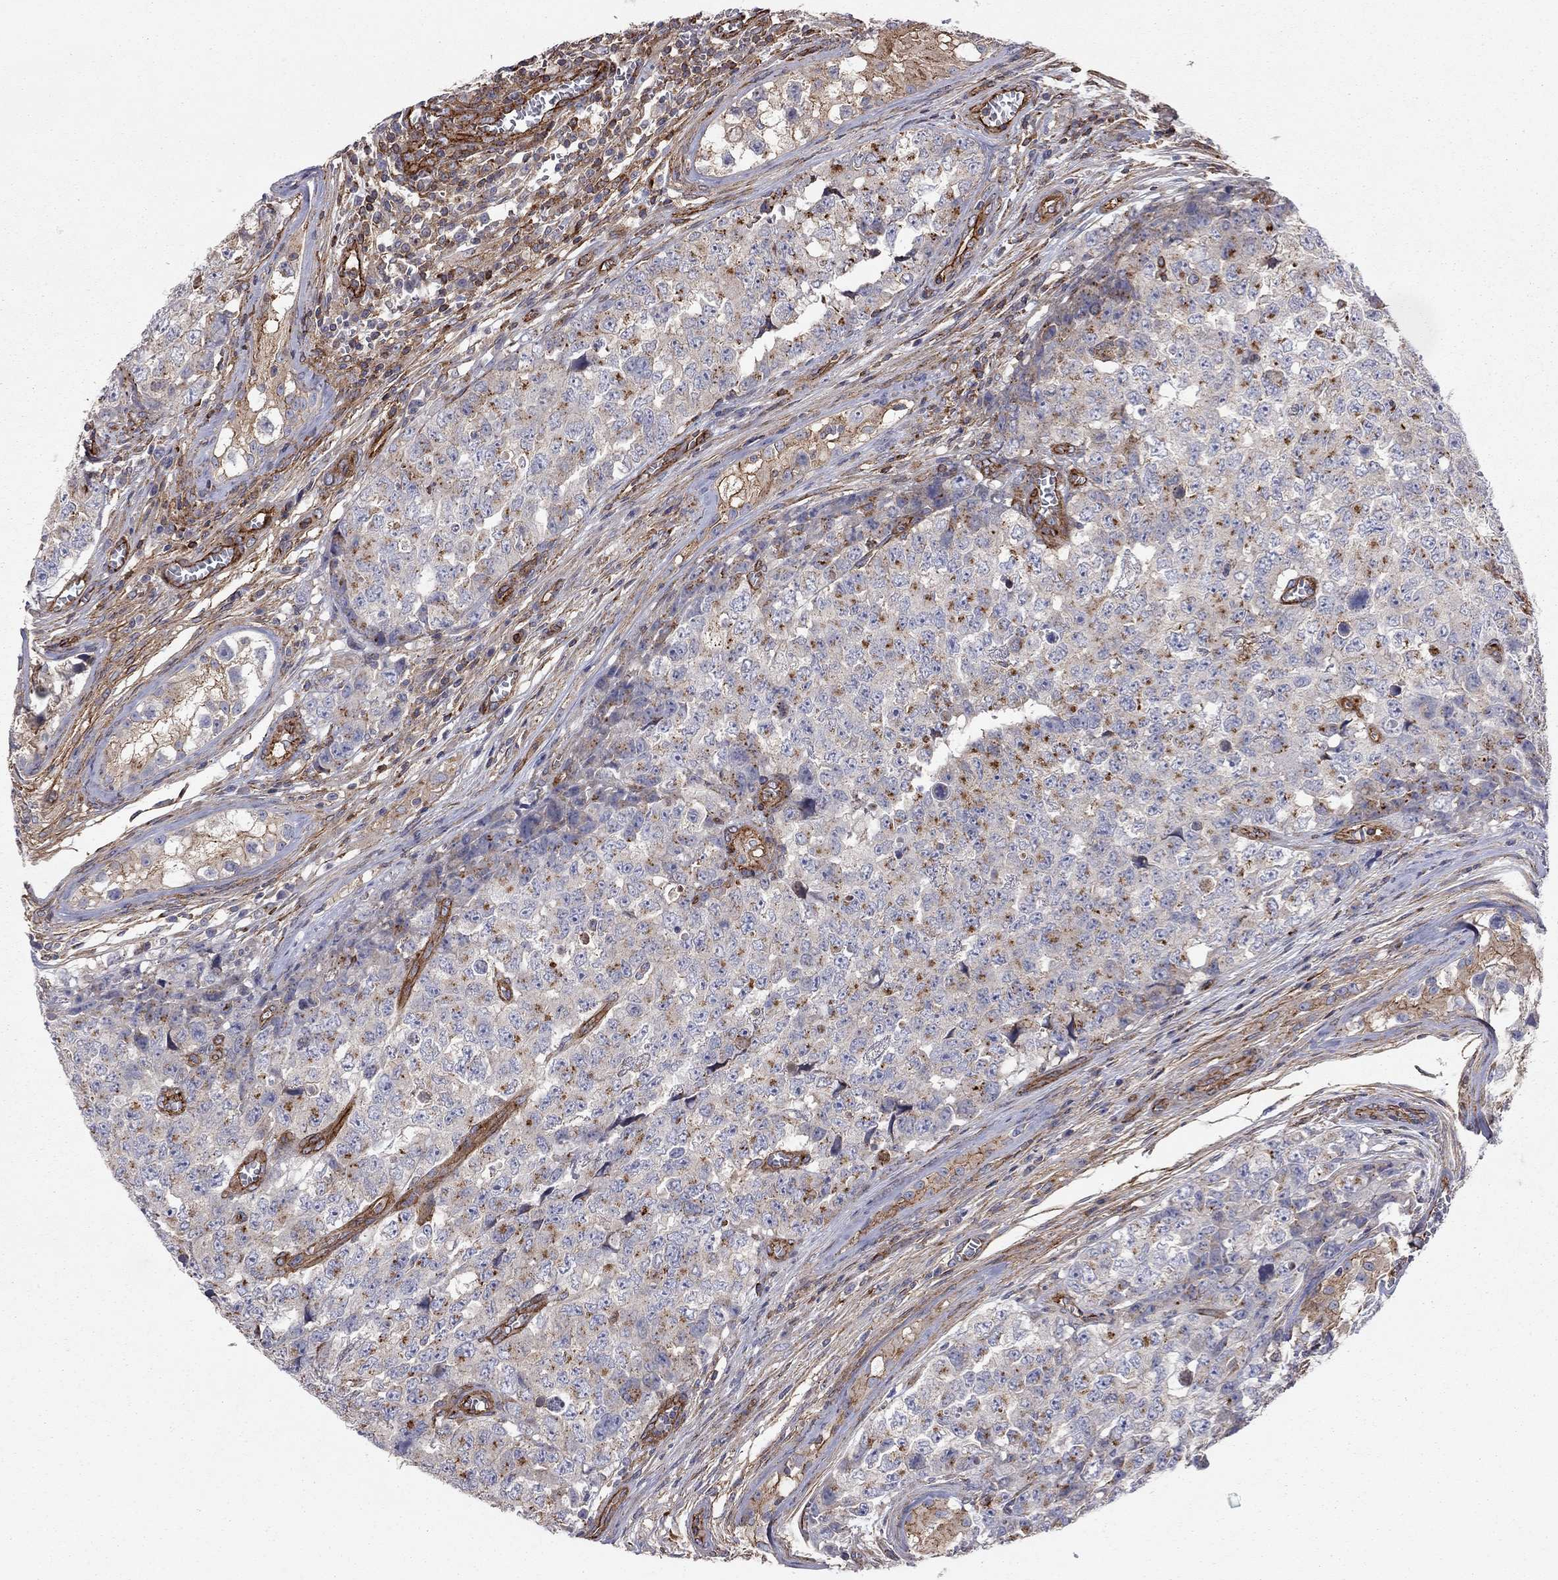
{"staining": {"intensity": "moderate", "quantity": "<25%", "location": "cytoplasmic/membranous"}, "tissue": "testis cancer", "cell_type": "Tumor cells", "image_type": "cancer", "snomed": [{"axis": "morphology", "description": "Carcinoma, Embryonal, NOS"}, {"axis": "topography", "description": "Testis"}], "caption": "Embryonal carcinoma (testis) stained with IHC displays moderate cytoplasmic/membranous expression in about <25% of tumor cells.", "gene": "RASEF", "patient": {"sex": "male", "age": 23}}